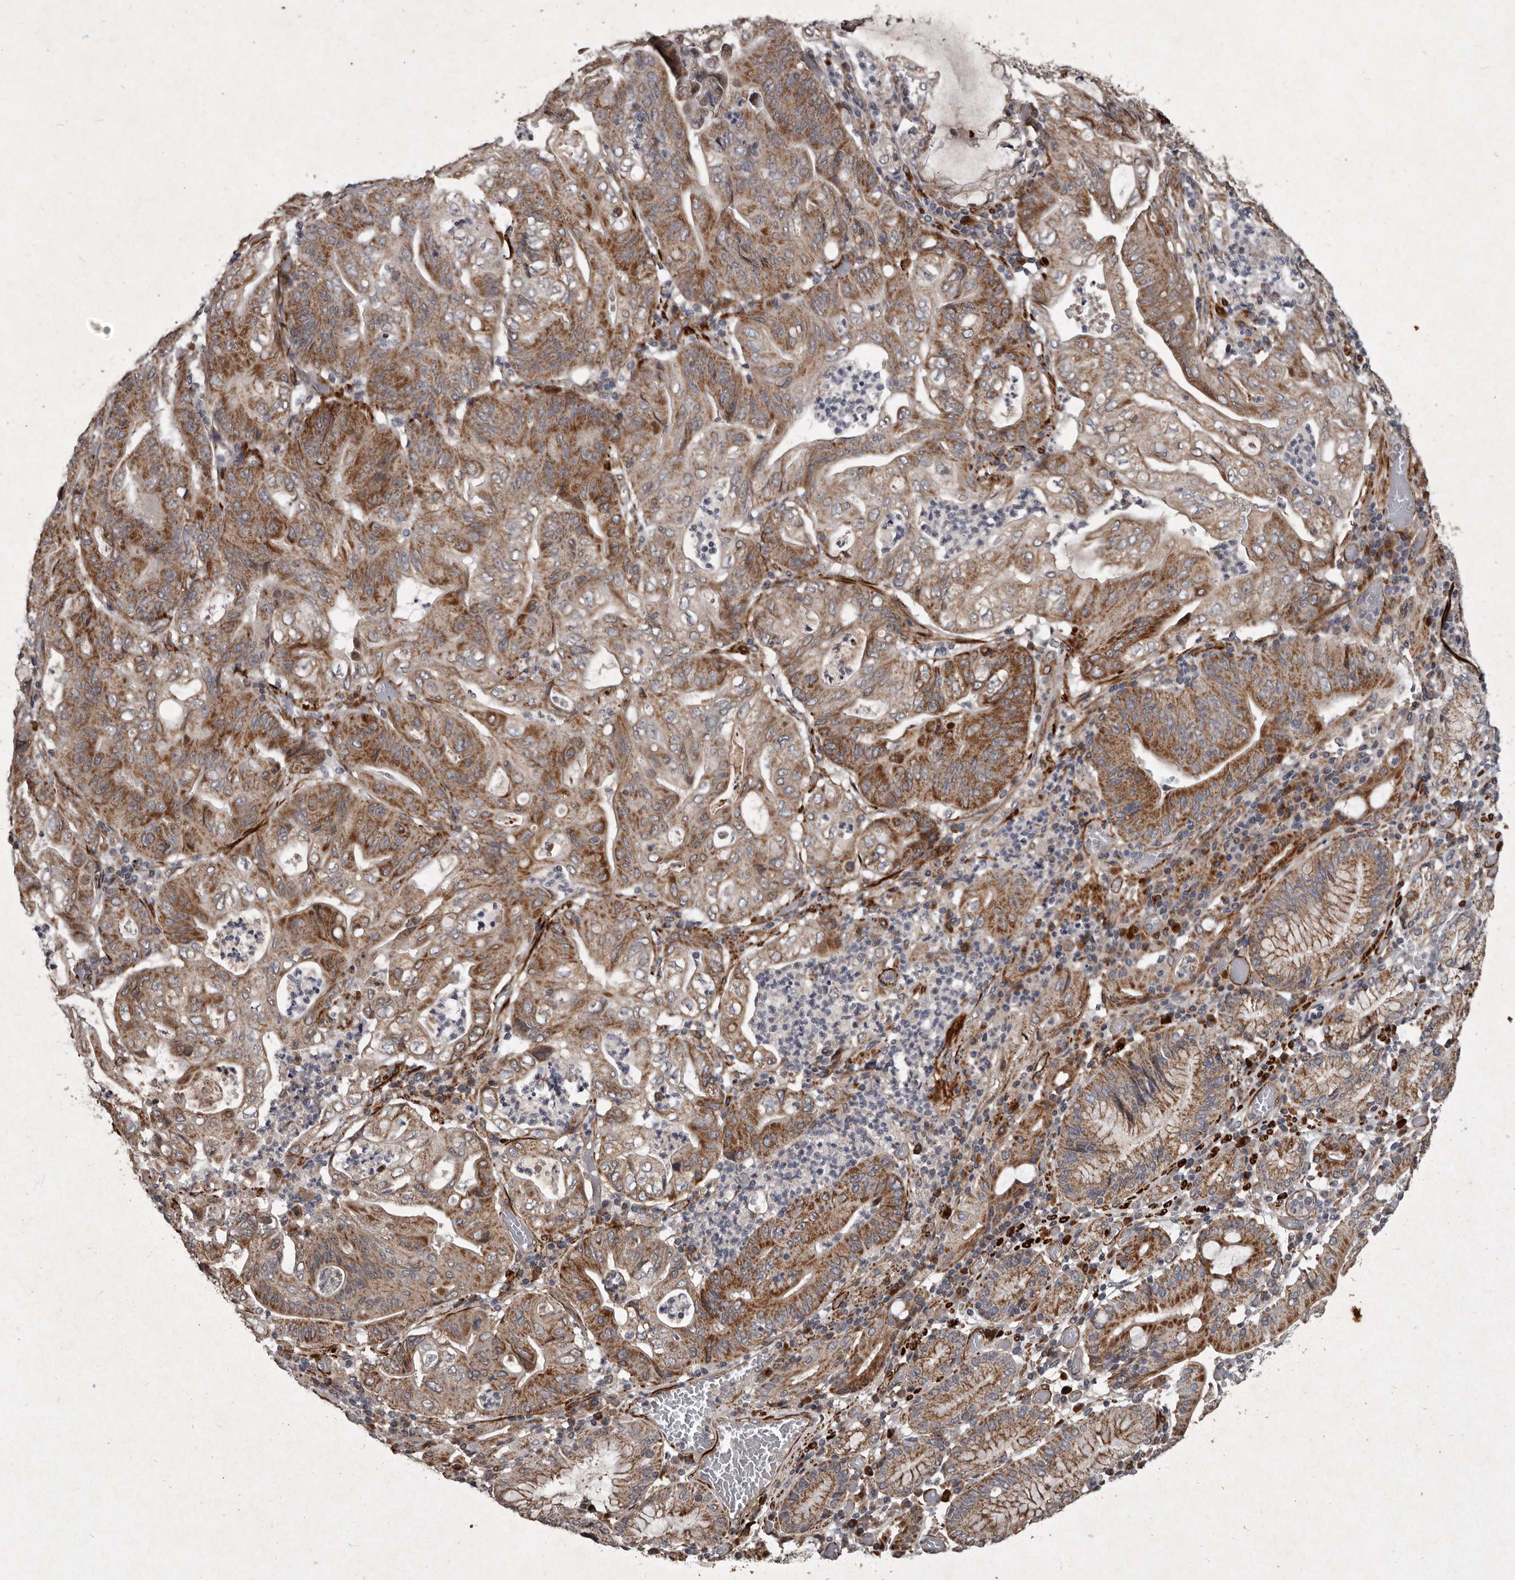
{"staining": {"intensity": "moderate", "quantity": ">75%", "location": "cytoplasmic/membranous"}, "tissue": "stomach cancer", "cell_type": "Tumor cells", "image_type": "cancer", "snomed": [{"axis": "morphology", "description": "Adenocarcinoma, NOS"}, {"axis": "topography", "description": "Stomach"}], "caption": "Tumor cells show medium levels of moderate cytoplasmic/membranous staining in about >75% of cells in stomach cancer (adenocarcinoma).", "gene": "MRPS15", "patient": {"sex": "female", "age": 73}}